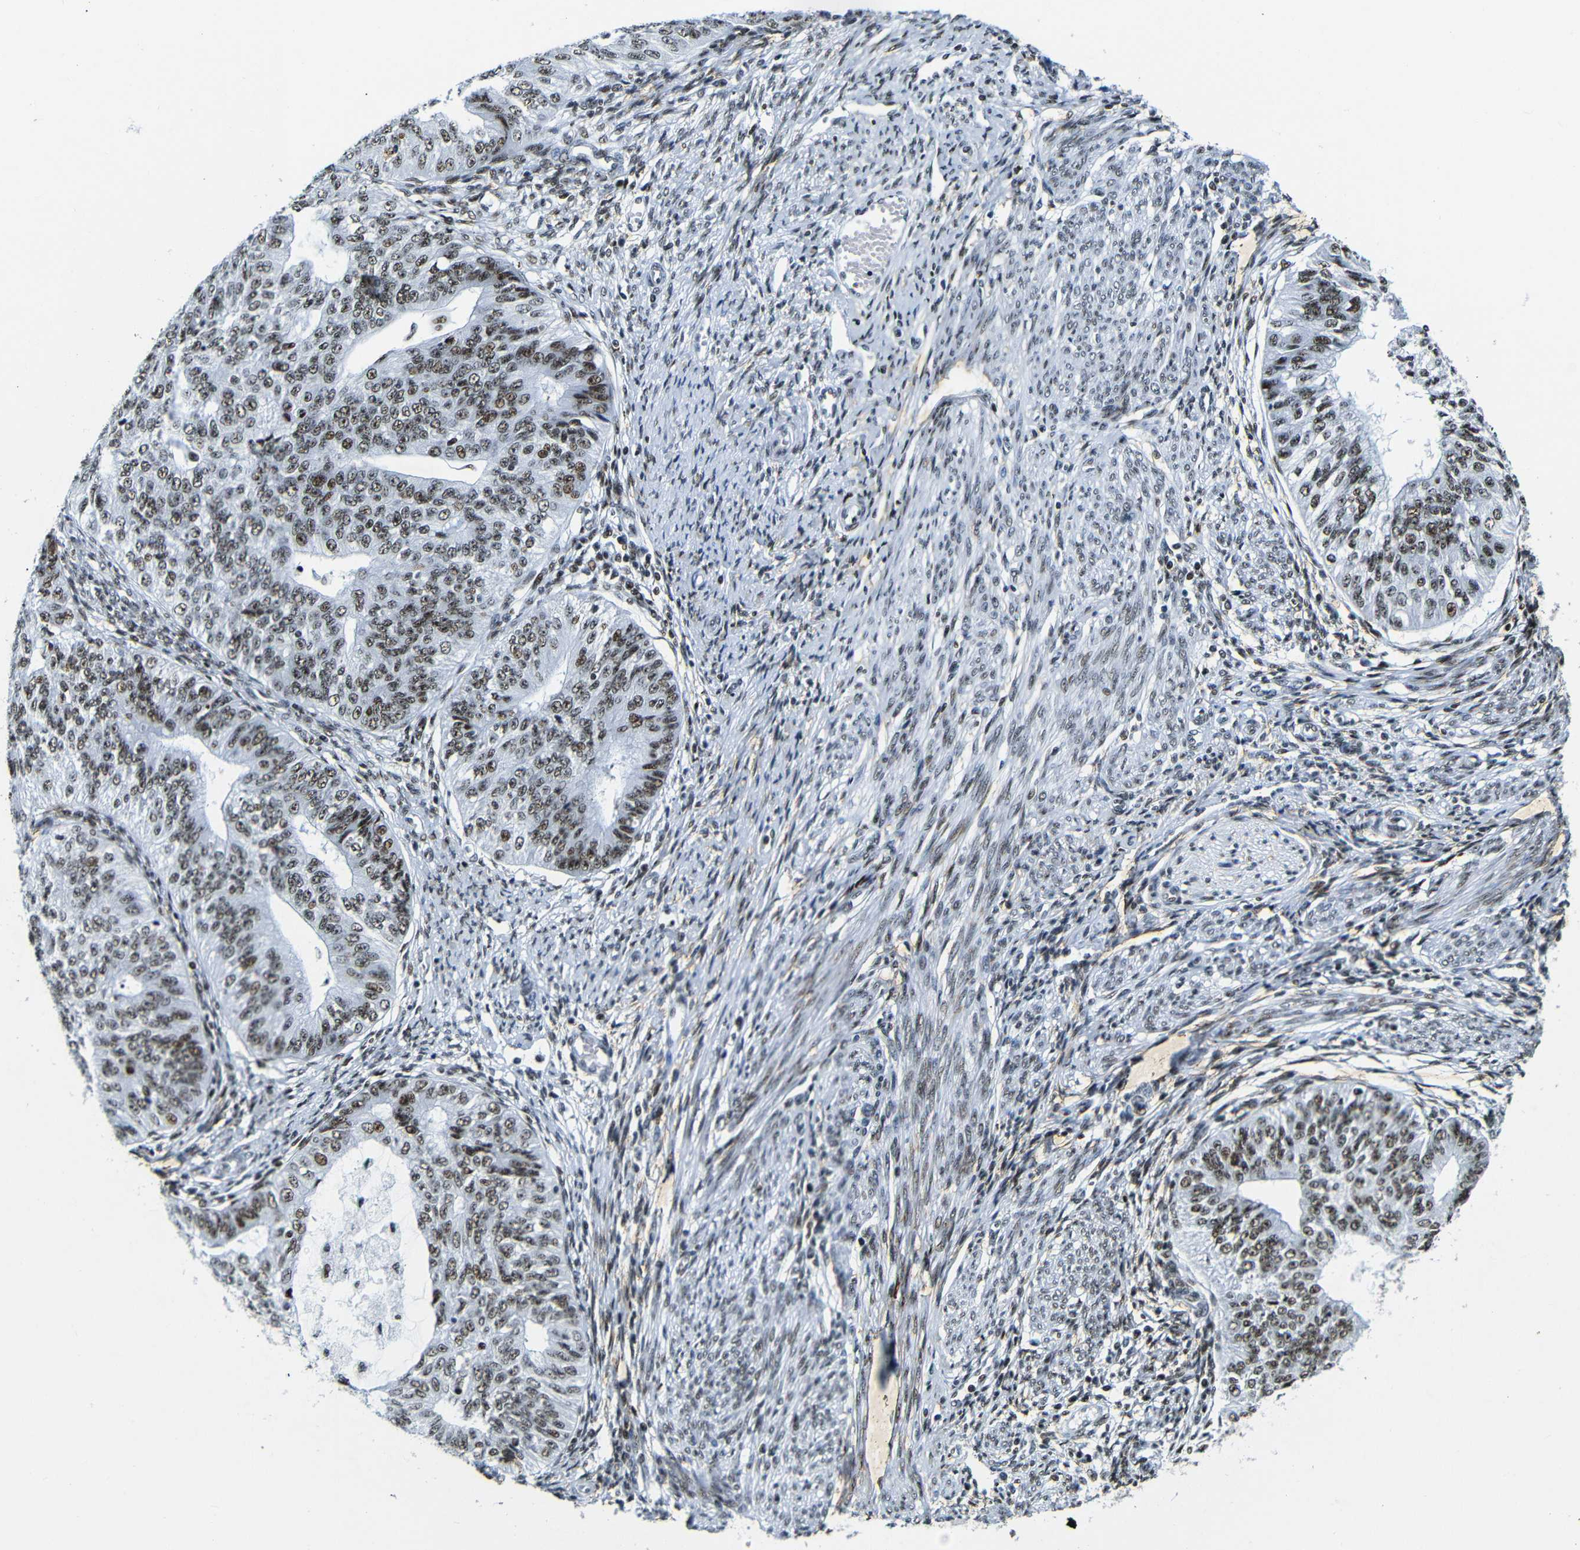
{"staining": {"intensity": "strong", "quantity": "25%-75%", "location": "nuclear"}, "tissue": "endometrial cancer", "cell_type": "Tumor cells", "image_type": "cancer", "snomed": [{"axis": "morphology", "description": "Adenocarcinoma, NOS"}, {"axis": "topography", "description": "Endometrium"}], "caption": "DAB (3,3'-diaminobenzidine) immunohistochemical staining of human endometrial adenocarcinoma displays strong nuclear protein staining in about 25%-75% of tumor cells. (IHC, brightfield microscopy, high magnification).", "gene": "SRSF1", "patient": {"sex": "female", "age": 32}}